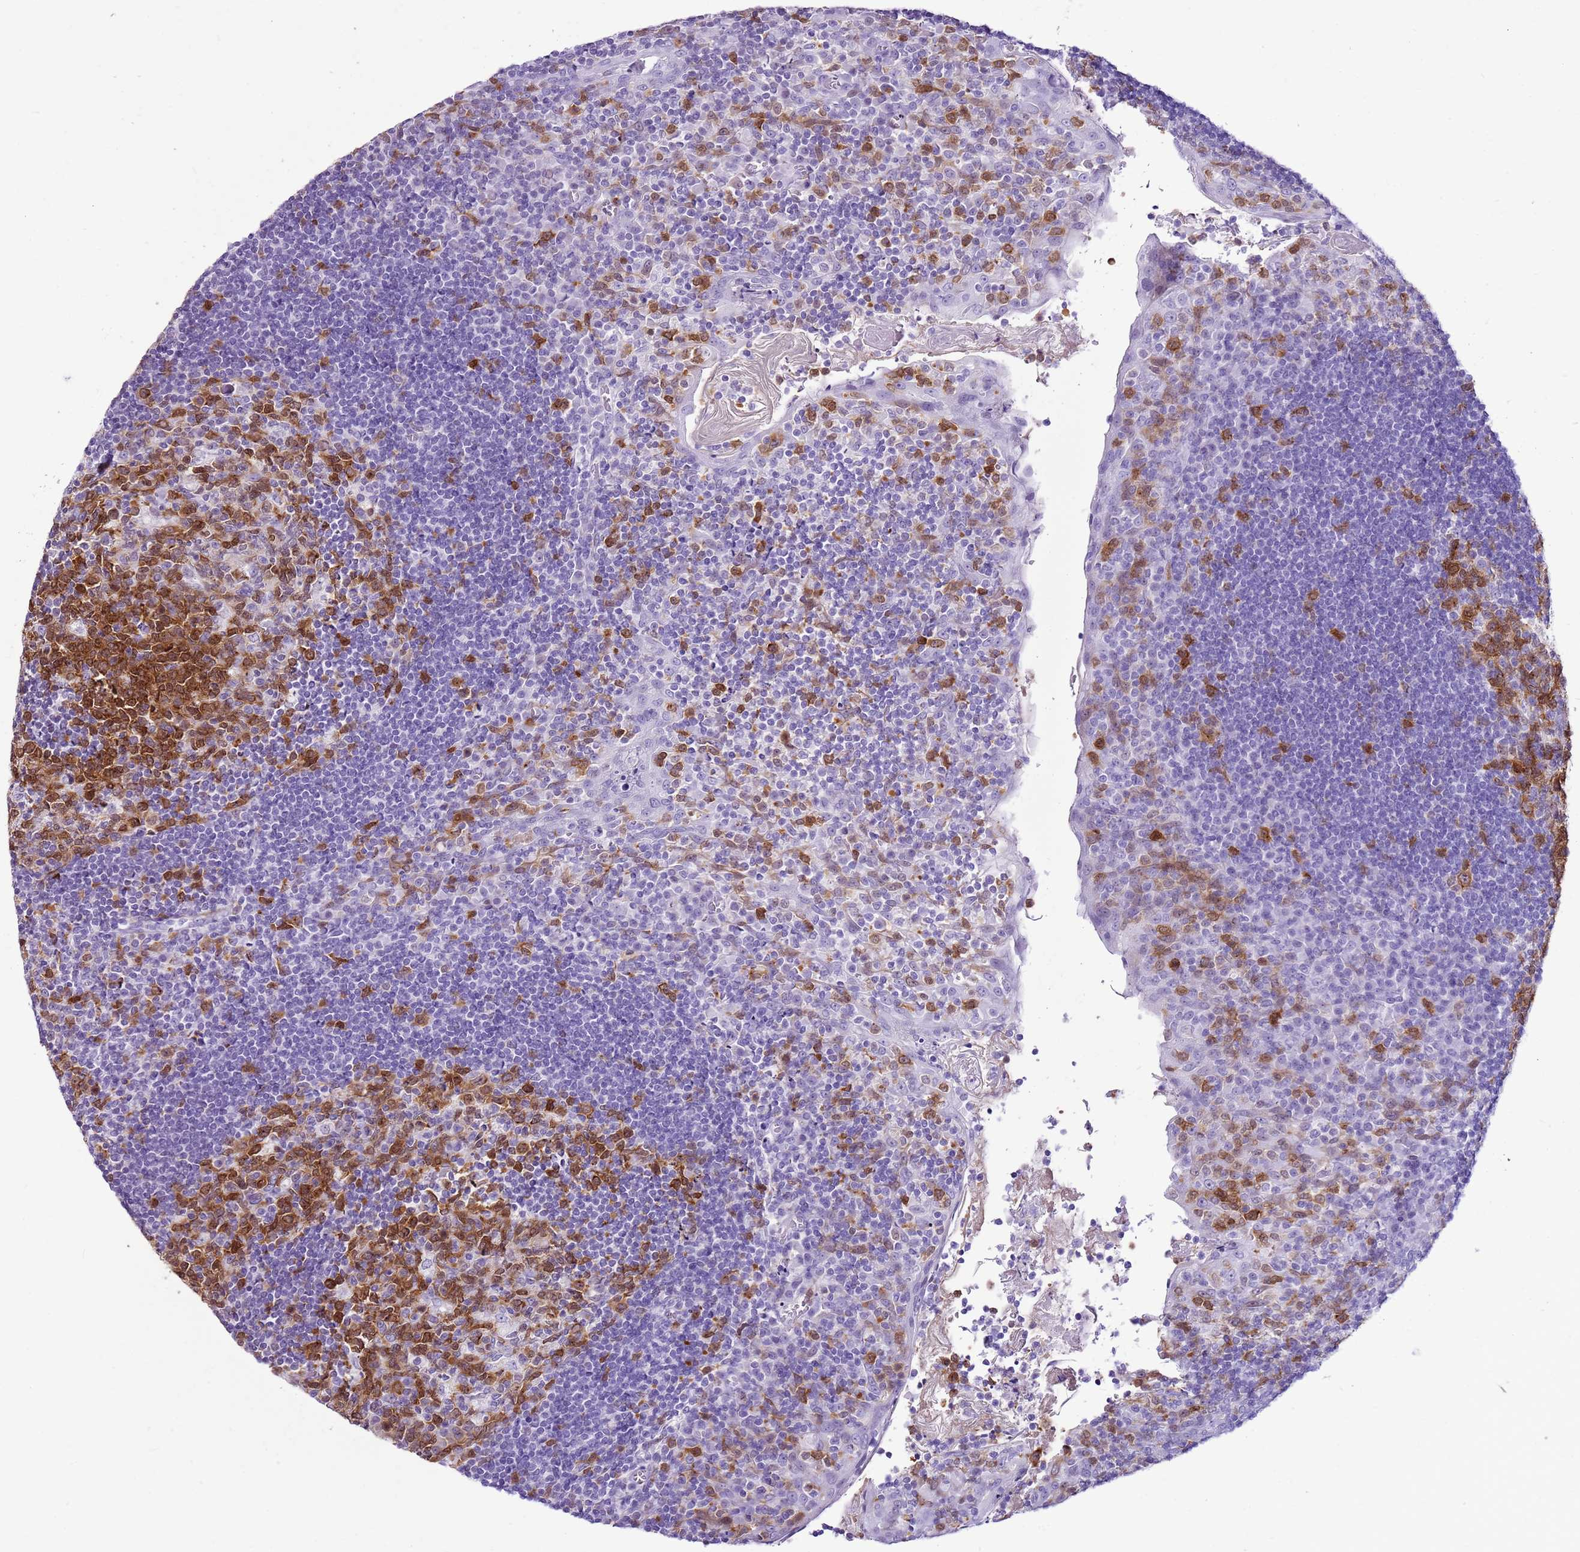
{"staining": {"intensity": "strong", "quantity": "25%-75%", "location": "cytoplasmic/membranous,nuclear"}, "tissue": "tonsil", "cell_type": "Germinal center cells", "image_type": "normal", "snomed": [{"axis": "morphology", "description": "Normal tissue, NOS"}, {"axis": "topography", "description": "Tonsil"}], "caption": "High-magnification brightfield microscopy of normal tonsil stained with DAB (brown) and counterstained with hematoxylin (blue). germinal center cells exhibit strong cytoplasmic/membranous,nuclear positivity is present in approximately25%-75% of cells. The protein is stained brown, and the nuclei are stained in blue (DAB IHC with brightfield microscopy, high magnification).", "gene": "SPC25", "patient": {"sex": "male", "age": 17}}